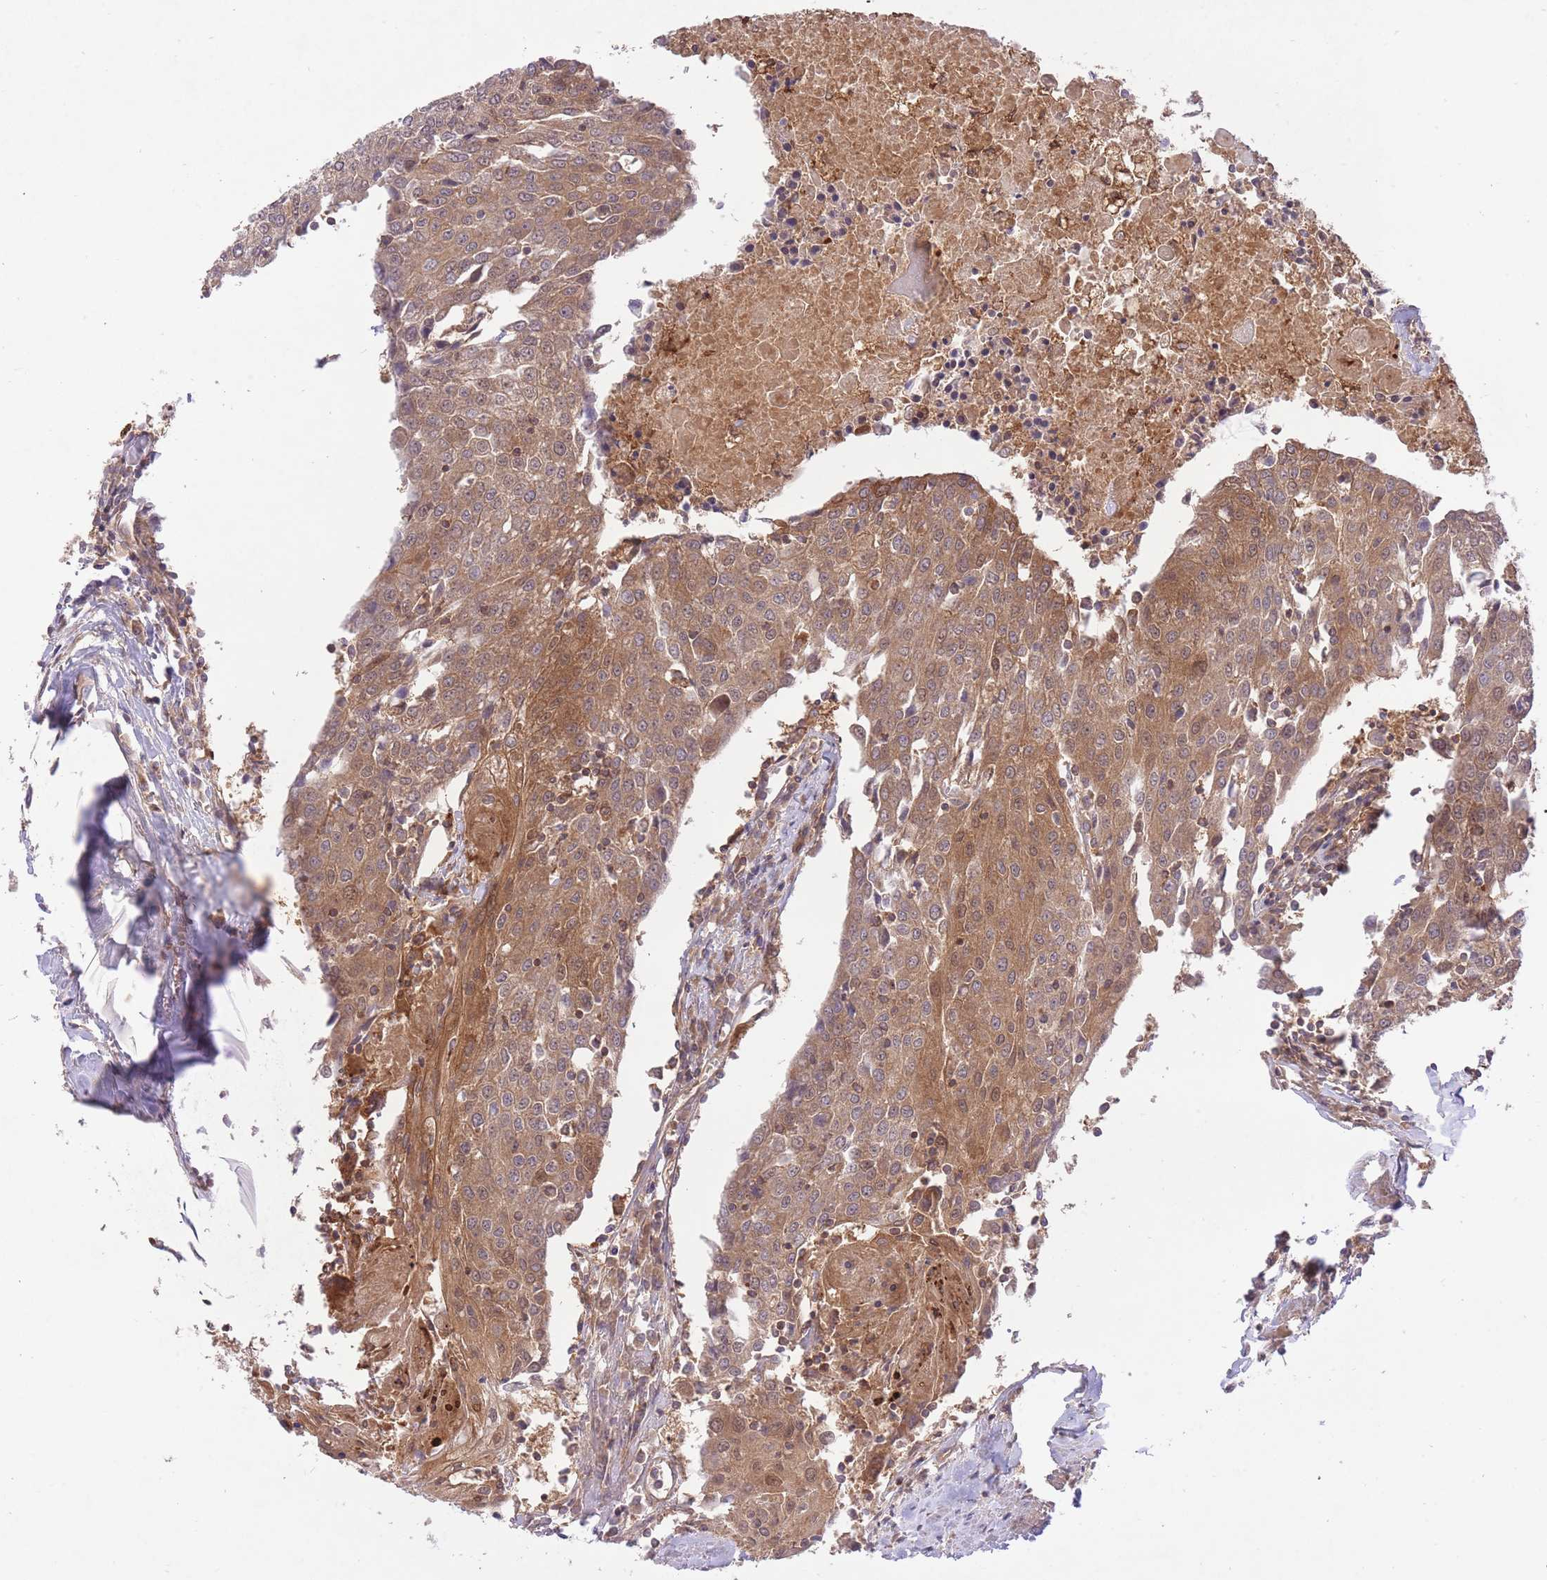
{"staining": {"intensity": "moderate", "quantity": ">75%", "location": "cytoplasmic/membranous,nuclear"}, "tissue": "urothelial cancer", "cell_type": "Tumor cells", "image_type": "cancer", "snomed": [{"axis": "morphology", "description": "Urothelial carcinoma, High grade"}, {"axis": "topography", "description": "Urinary bladder"}], "caption": "Immunohistochemical staining of human urothelial cancer displays medium levels of moderate cytoplasmic/membranous and nuclear protein positivity in approximately >75% of tumor cells. (DAB (3,3'-diaminobenzidine) IHC, brown staining for protein, blue staining for nuclei).", "gene": "PREP", "patient": {"sex": "female", "age": 85}}